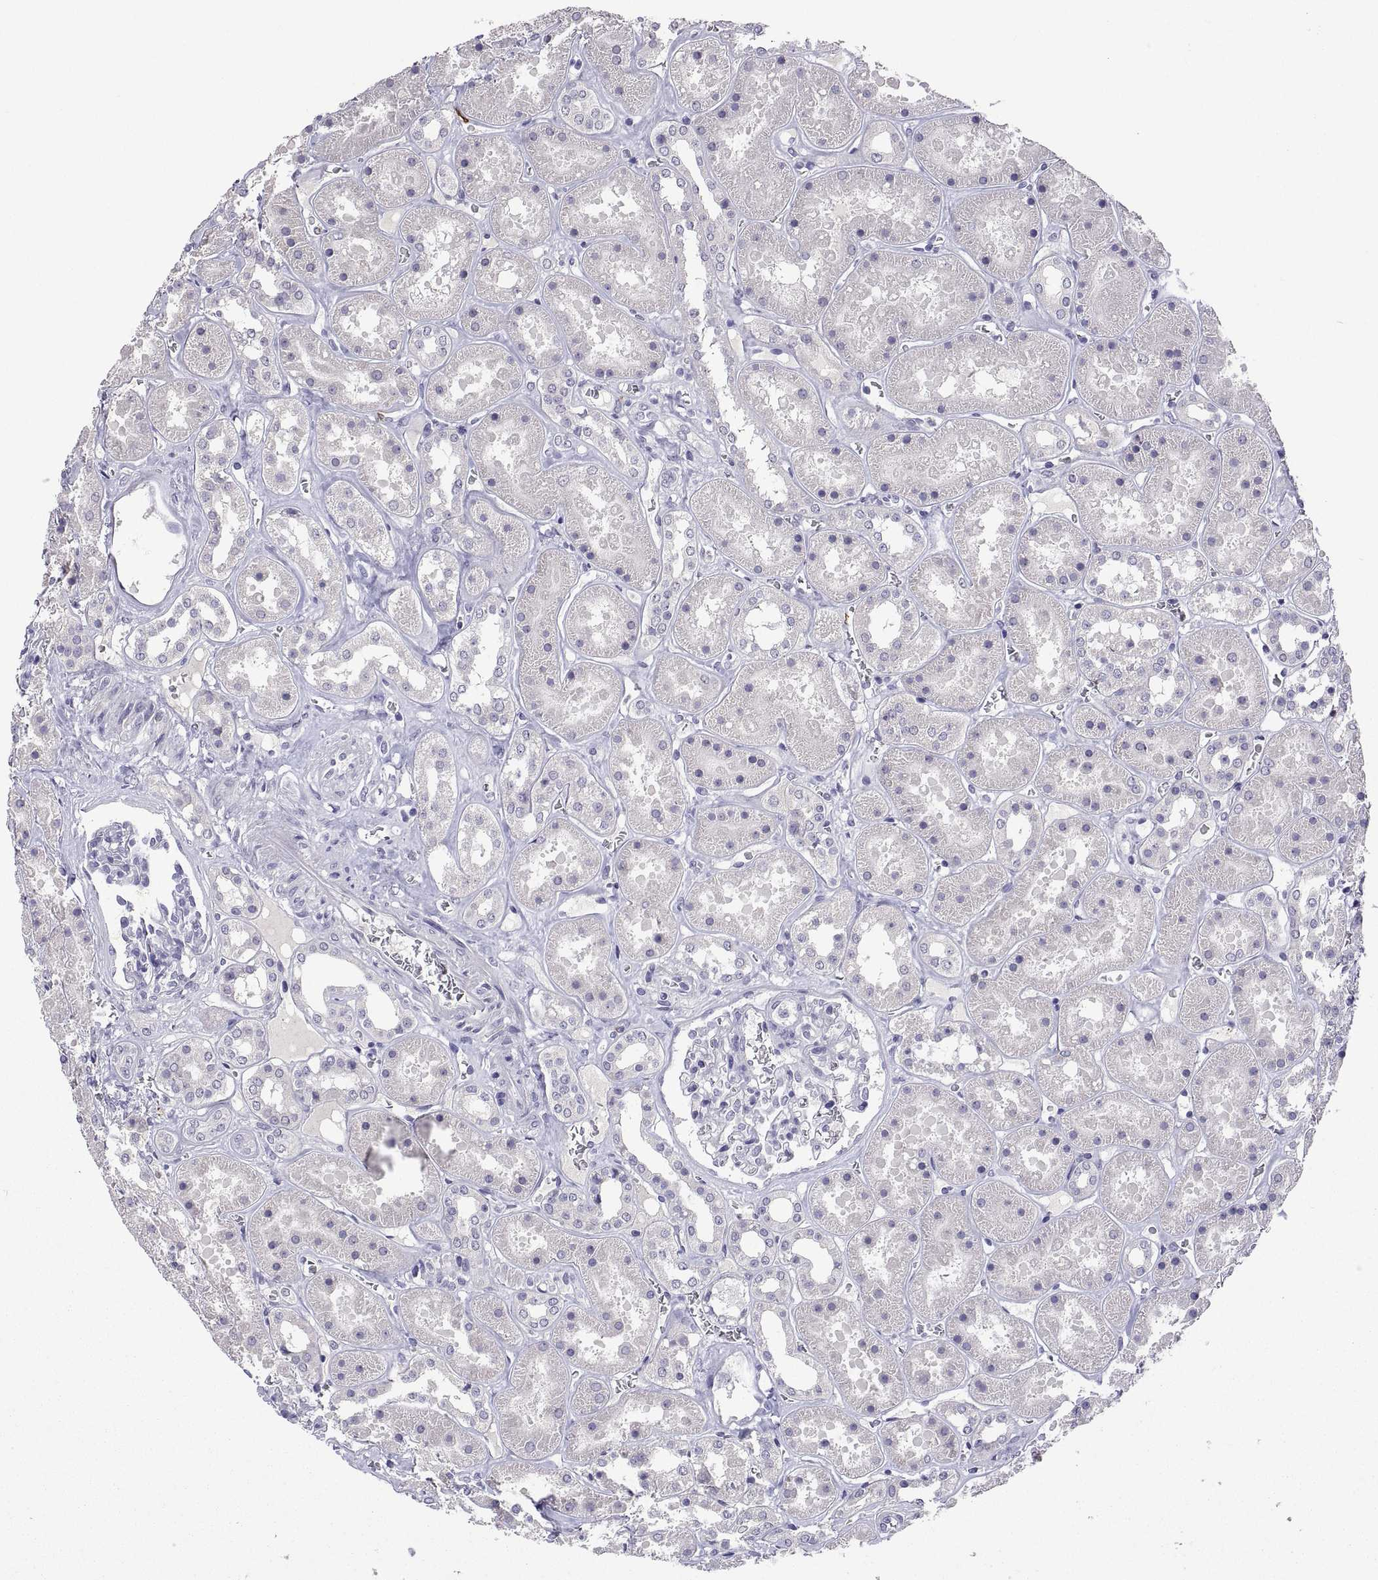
{"staining": {"intensity": "negative", "quantity": "none", "location": "none"}, "tissue": "kidney", "cell_type": "Cells in glomeruli", "image_type": "normal", "snomed": [{"axis": "morphology", "description": "Normal tissue, NOS"}, {"axis": "topography", "description": "Kidney"}], "caption": "Immunohistochemistry histopathology image of normal kidney stained for a protein (brown), which exhibits no staining in cells in glomeruli.", "gene": "MS4A1", "patient": {"sex": "female", "age": 41}}